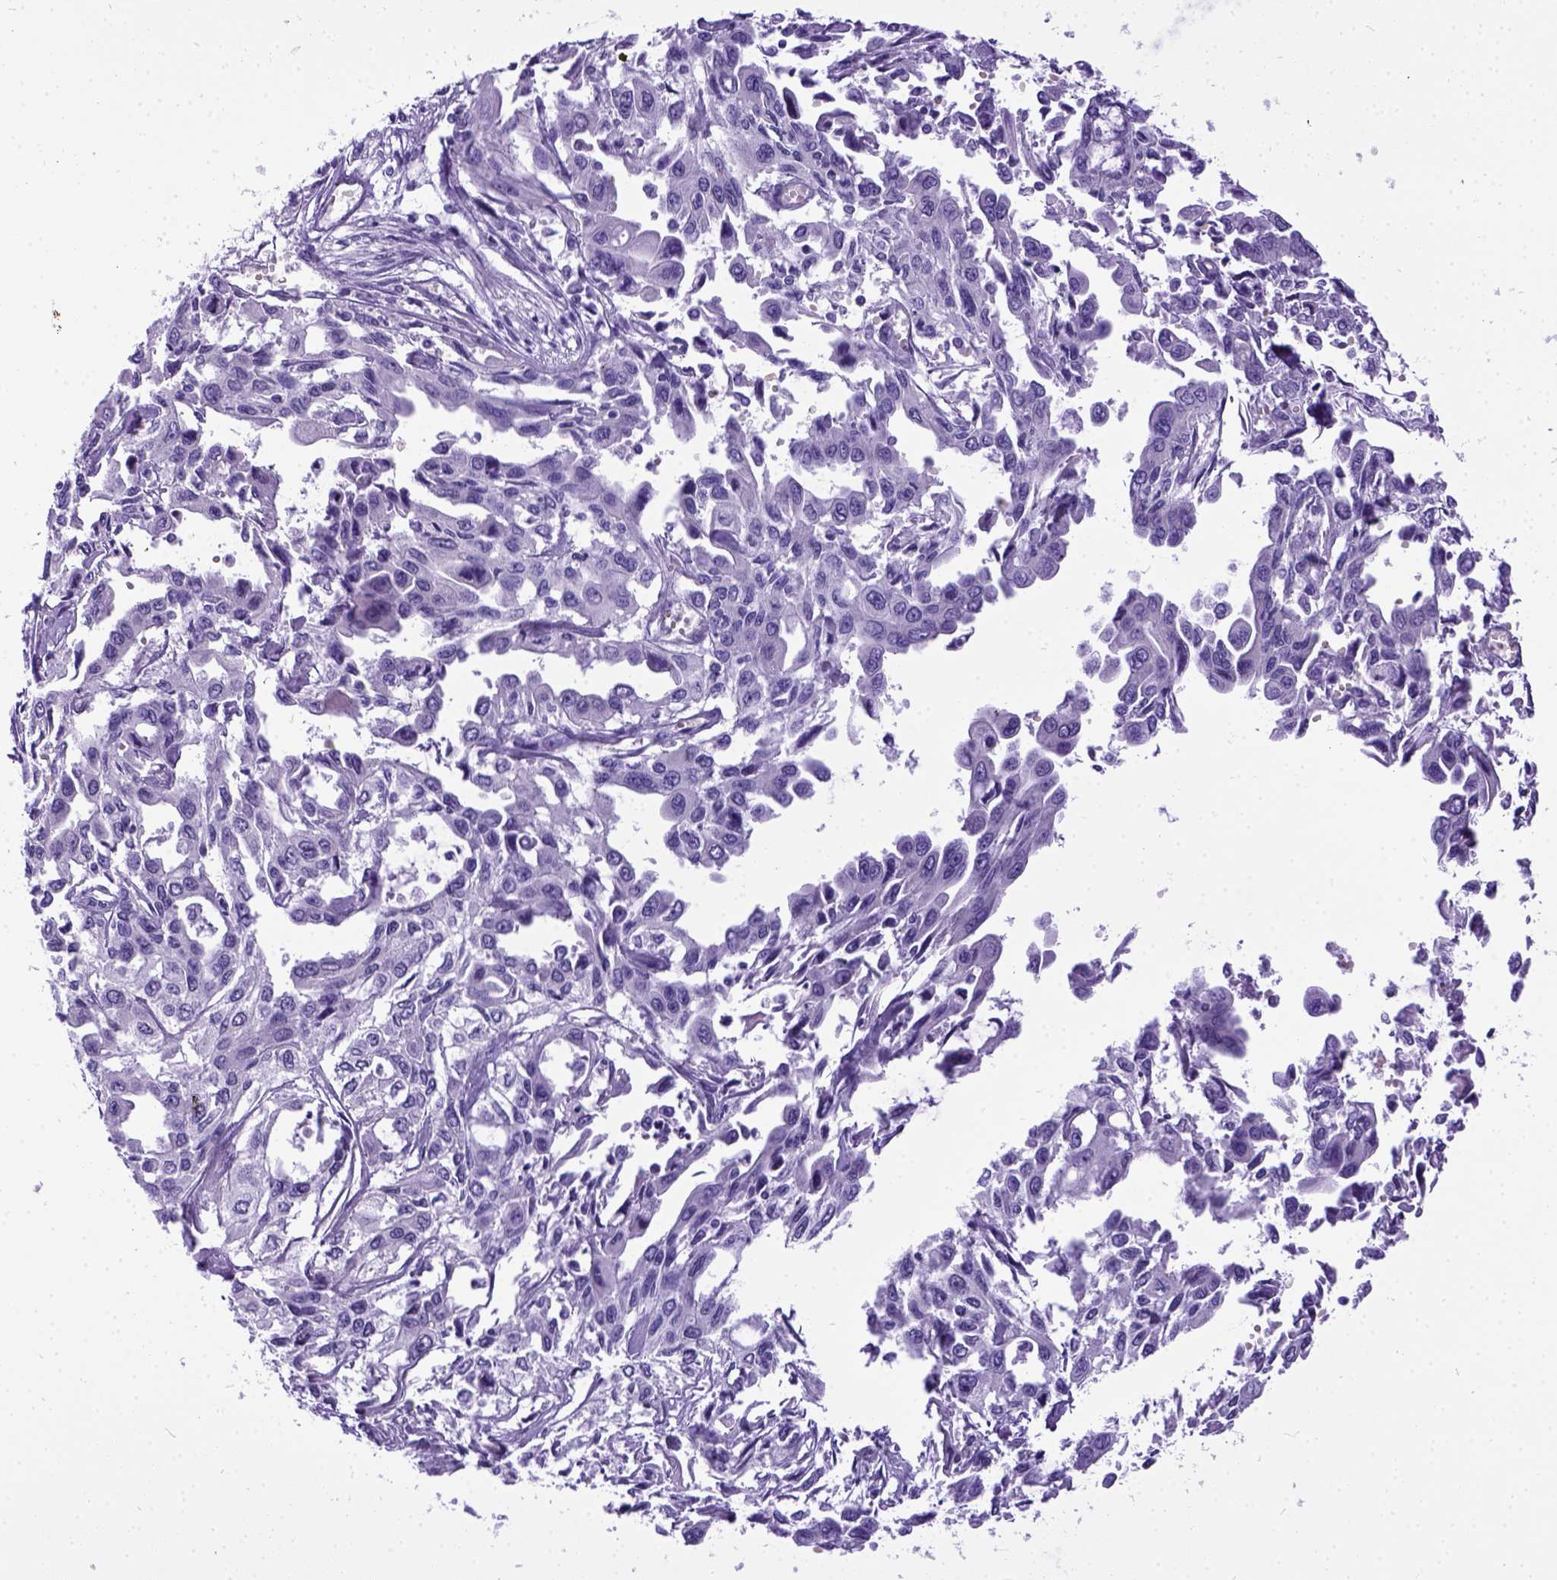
{"staining": {"intensity": "negative", "quantity": "none", "location": "none"}, "tissue": "pancreatic cancer", "cell_type": "Tumor cells", "image_type": "cancer", "snomed": [{"axis": "morphology", "description": "Adenocarcinoma, NOS"}, {"axis": "topography", "description": "Pancreas"}], "caption": "Immunohistochemistry (IHC) image of pancreatic cancer stained for a protein (brown), which shows no expression in tumor cells.", "gene": "IGF2", "patient": {"sex": "female", "age": 55}}